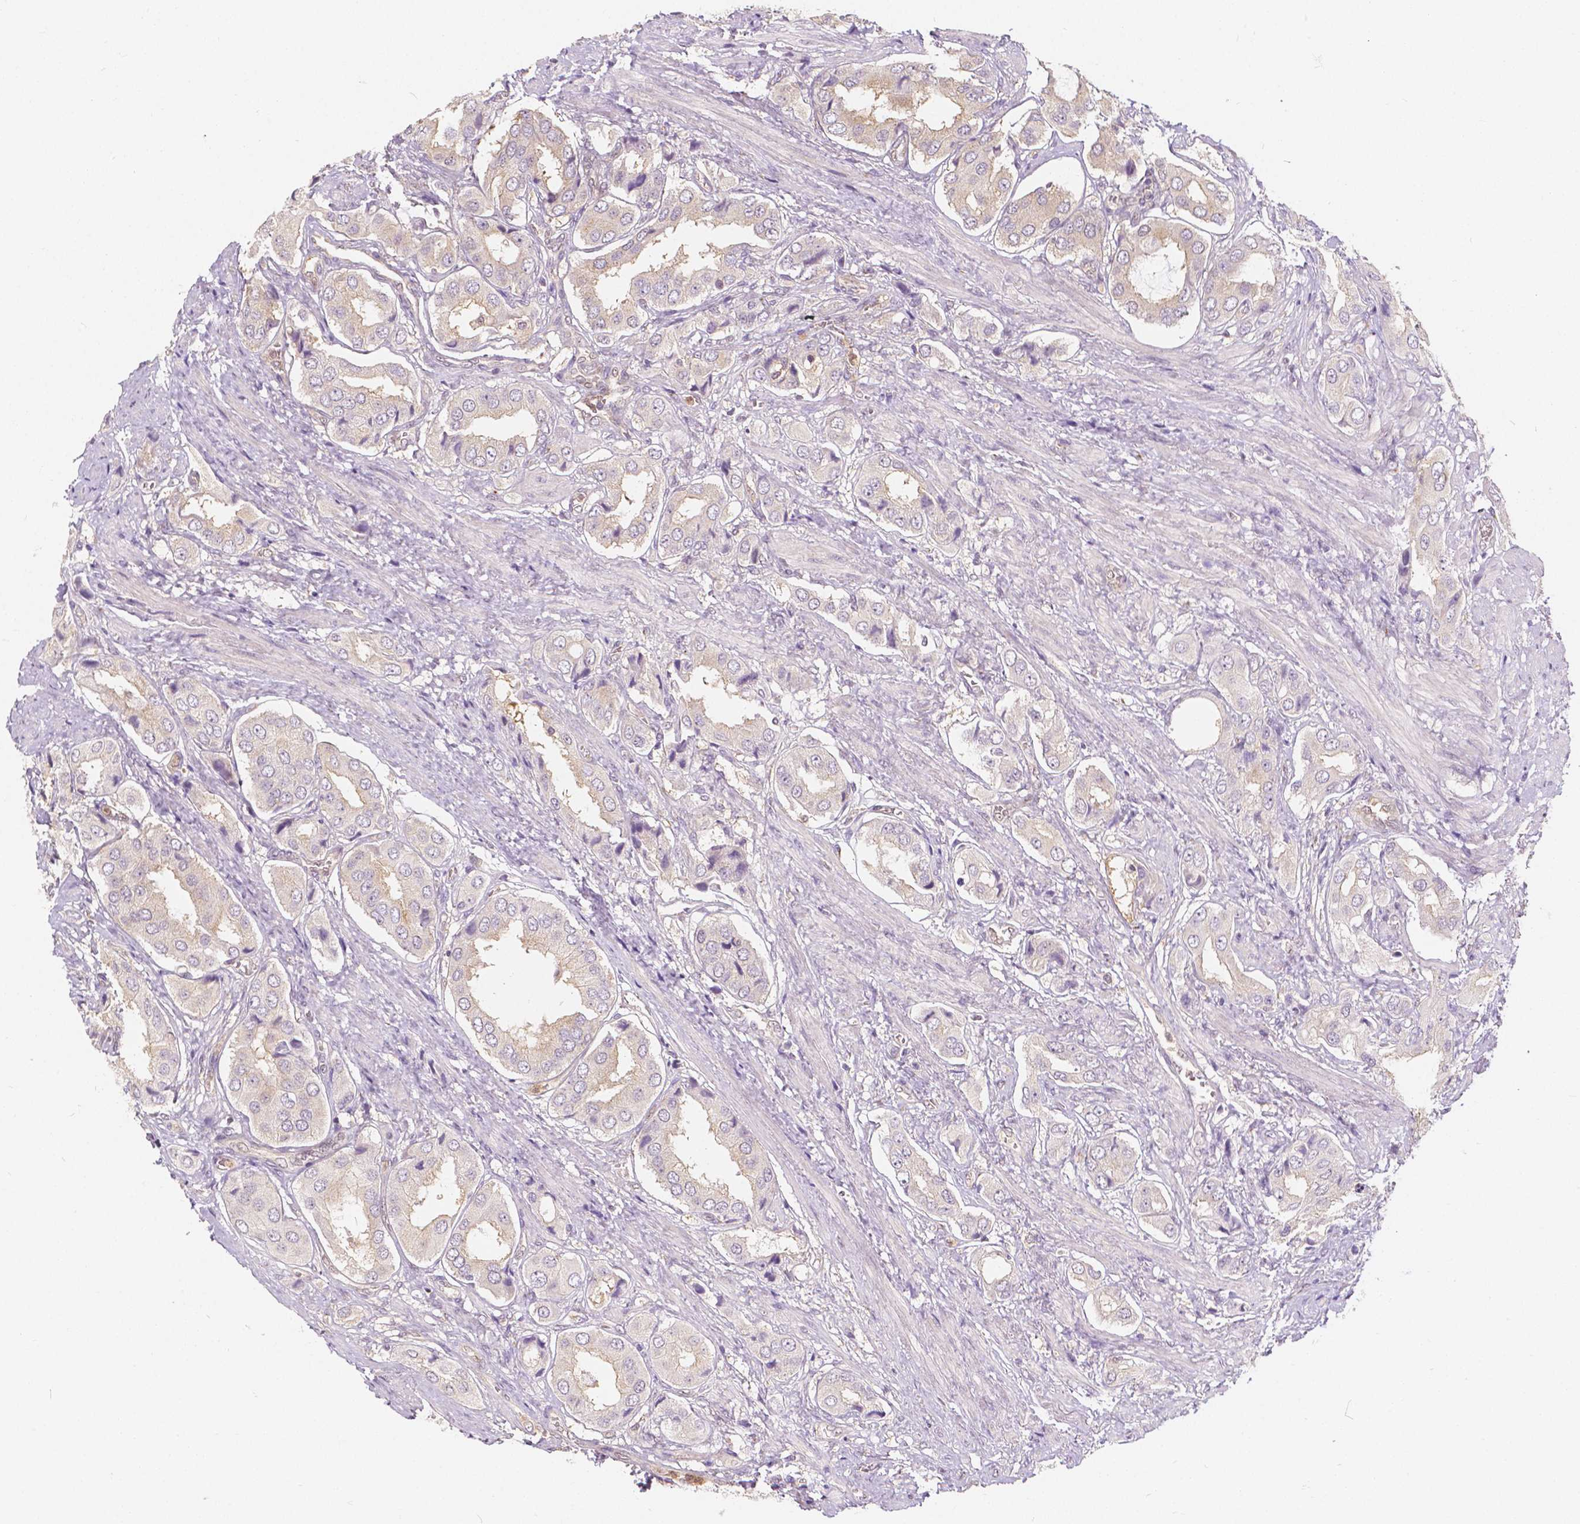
{"staining": {"intensity": "negative", "quantity": "none", "location": "none"}, "tissue": "prostate cancer", "cell_type": "Tumor cells", "image_type": "cancer", "snomed": [{"axis": "morphology", "description": "Adenocarcinoma, NOS"}, {"axis": "topography", "description": "Prostate"}], "caption": "An immunohistochemistry (IHC) micrograph of prostate cancer is shown. There is no staining in tumor cells of prostate cancer. (DAB immunohistochemistry with hematoxylin counter stain).", "gene": "NAPRT", "patient": {"sex": "male", "age": 63}}